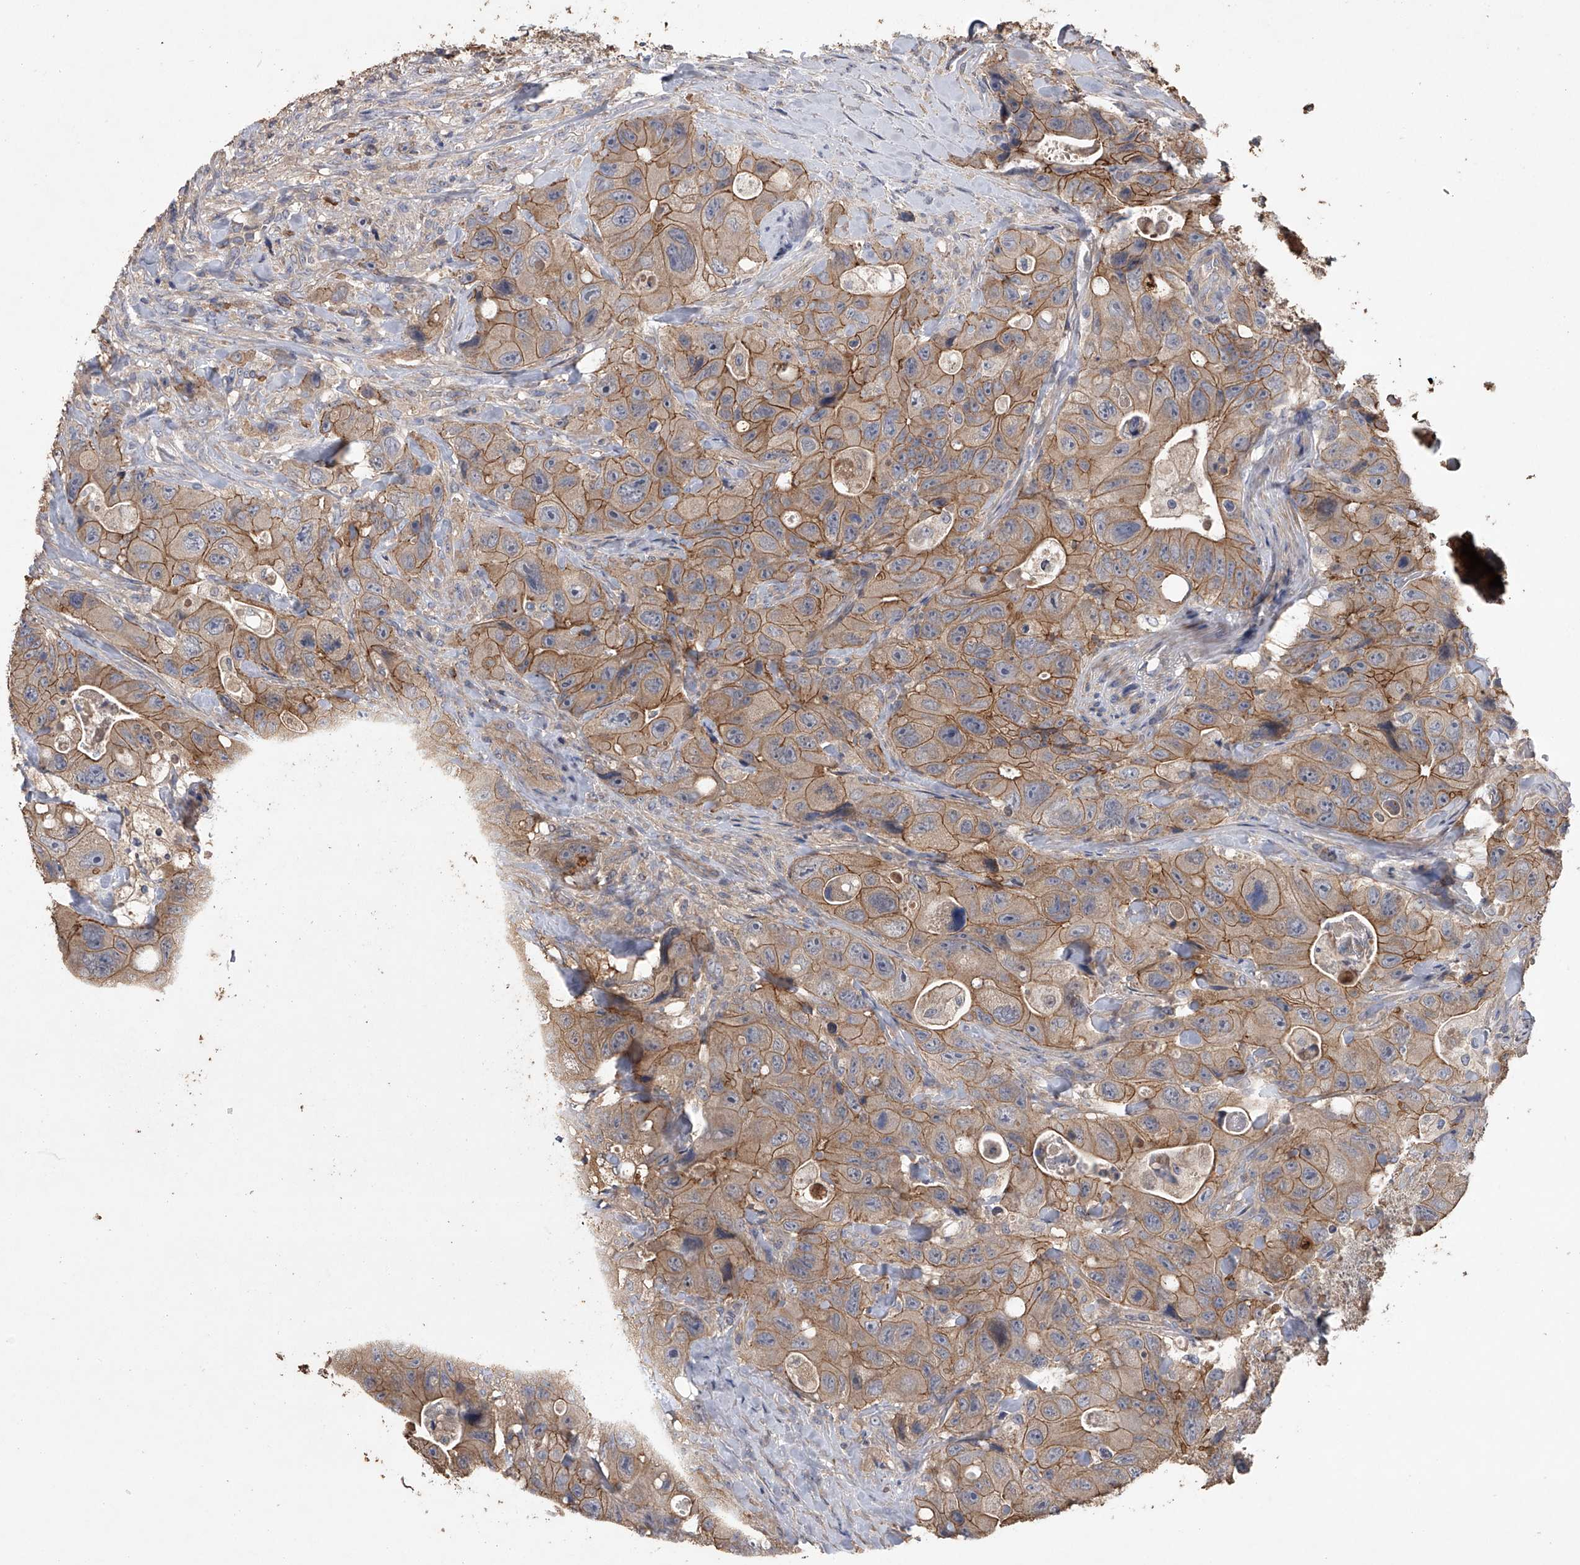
{"staining": {"intensity": "moderate", "quantity": ">75%", "location": "cytoplasmic/membranous"}, "tissue": "colorectal cancer", "cell_type": "Tumor cells", "image_type": "cancer", "snomed": [{"axis": "morphology", "description": "Adenocarcinoma, NOS"}, {"axis": "topography", "description": "Colon"}], "caption": "Human adenocarcinoma (colorectal) stained with a brown dye exhibits moderate cytoplasmic/membranous positive staining in approximately >75% of tumor cells.", "gene": "ZNF343", "patient": {"sex": "female", "age": 46}}